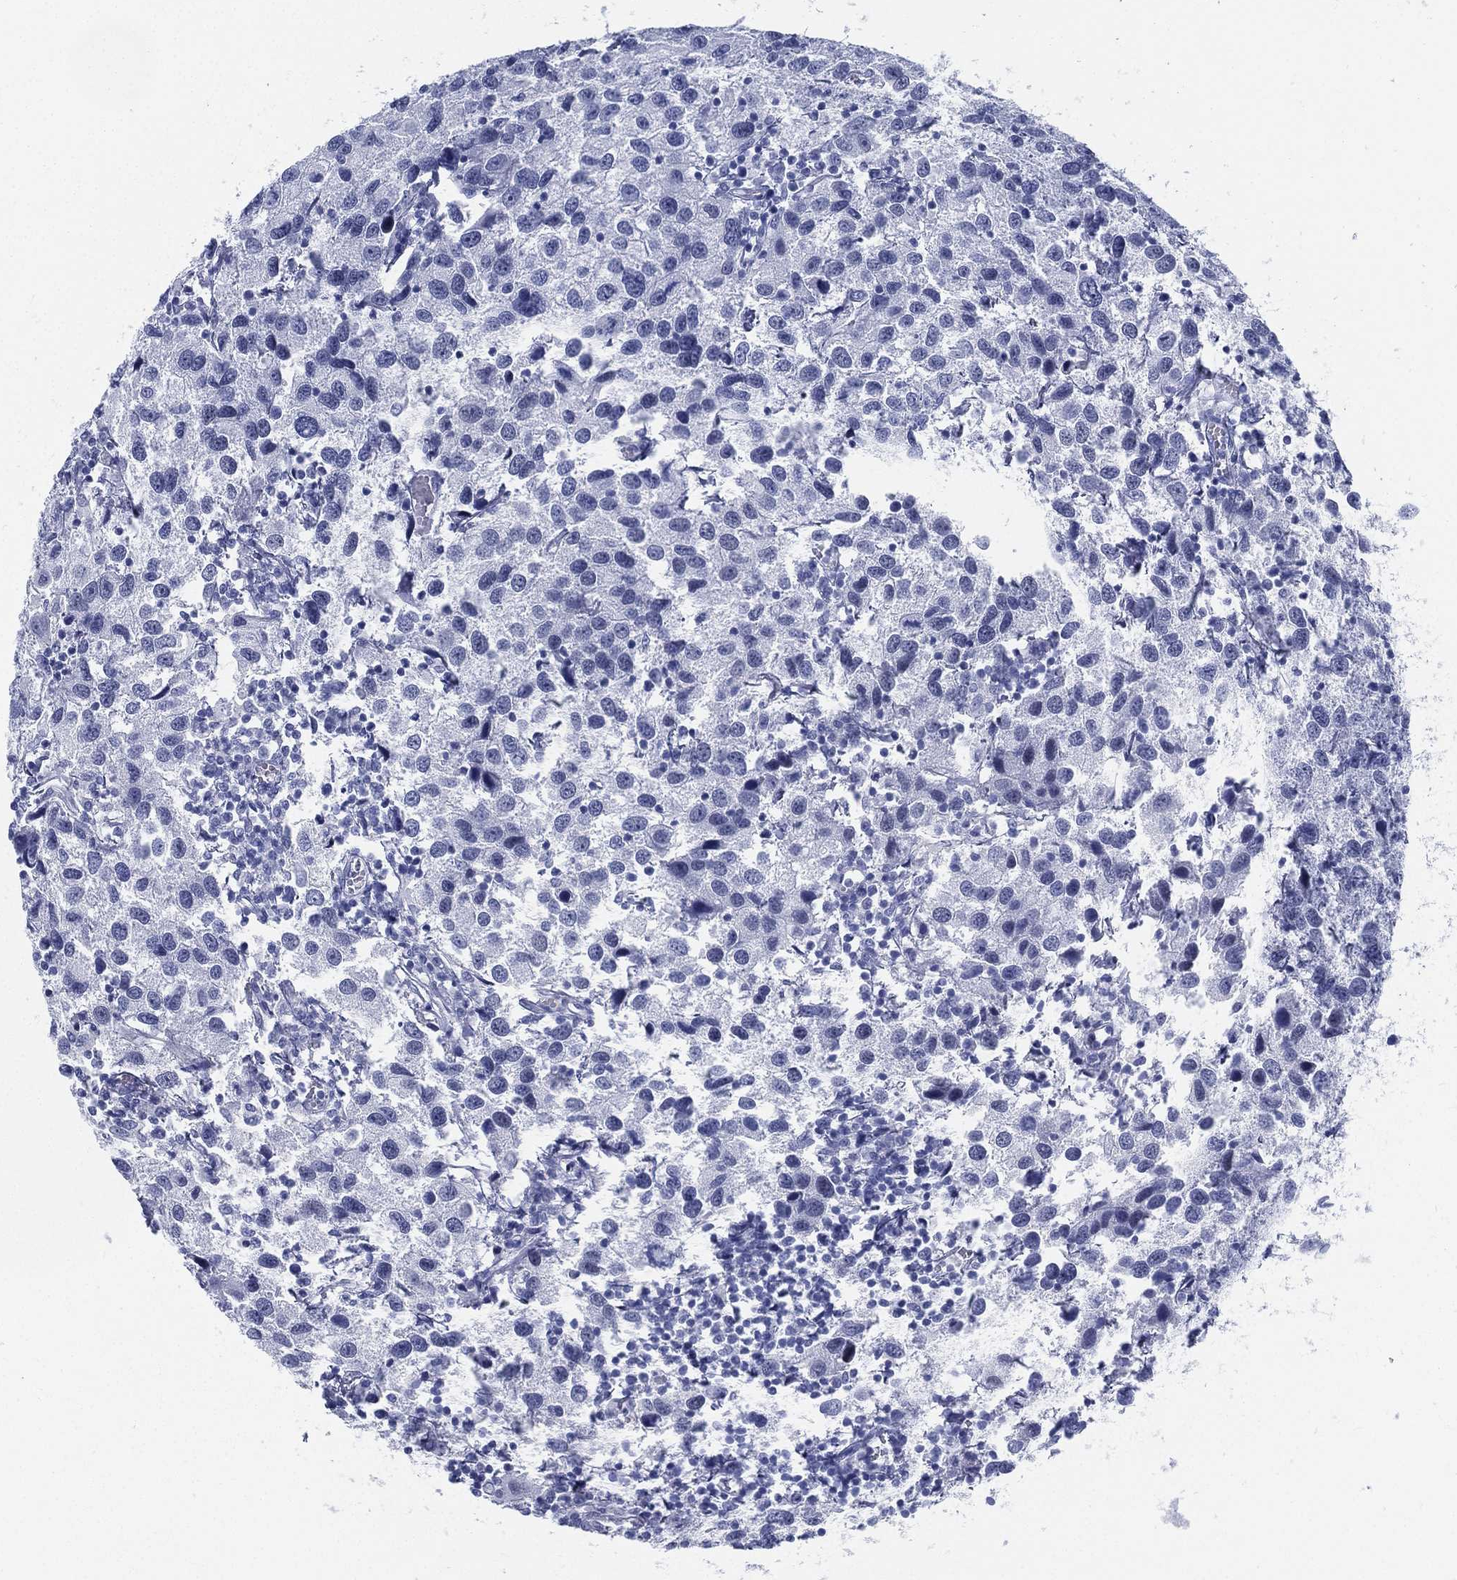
{"staining": {"intensity": "negative", "quantity": "none", "location": "none"}, "tissue": "urothelial cancer", "cell_type": "Tumor cells", "image_type": "cancer", "snomed": [{"axis": "morphology", "description": "Urothelial carcinoma, High grade"}, {"axis": "topography", "description": "Urinary bladder"}], "caption": "High power microscopy photomicrograph of an immunohistochemistry image of urothelial cancer, revealing no significant staining in tumor cells.", "gene": "ATP1B2", "patient": {"sex": "male", "age": 79}}